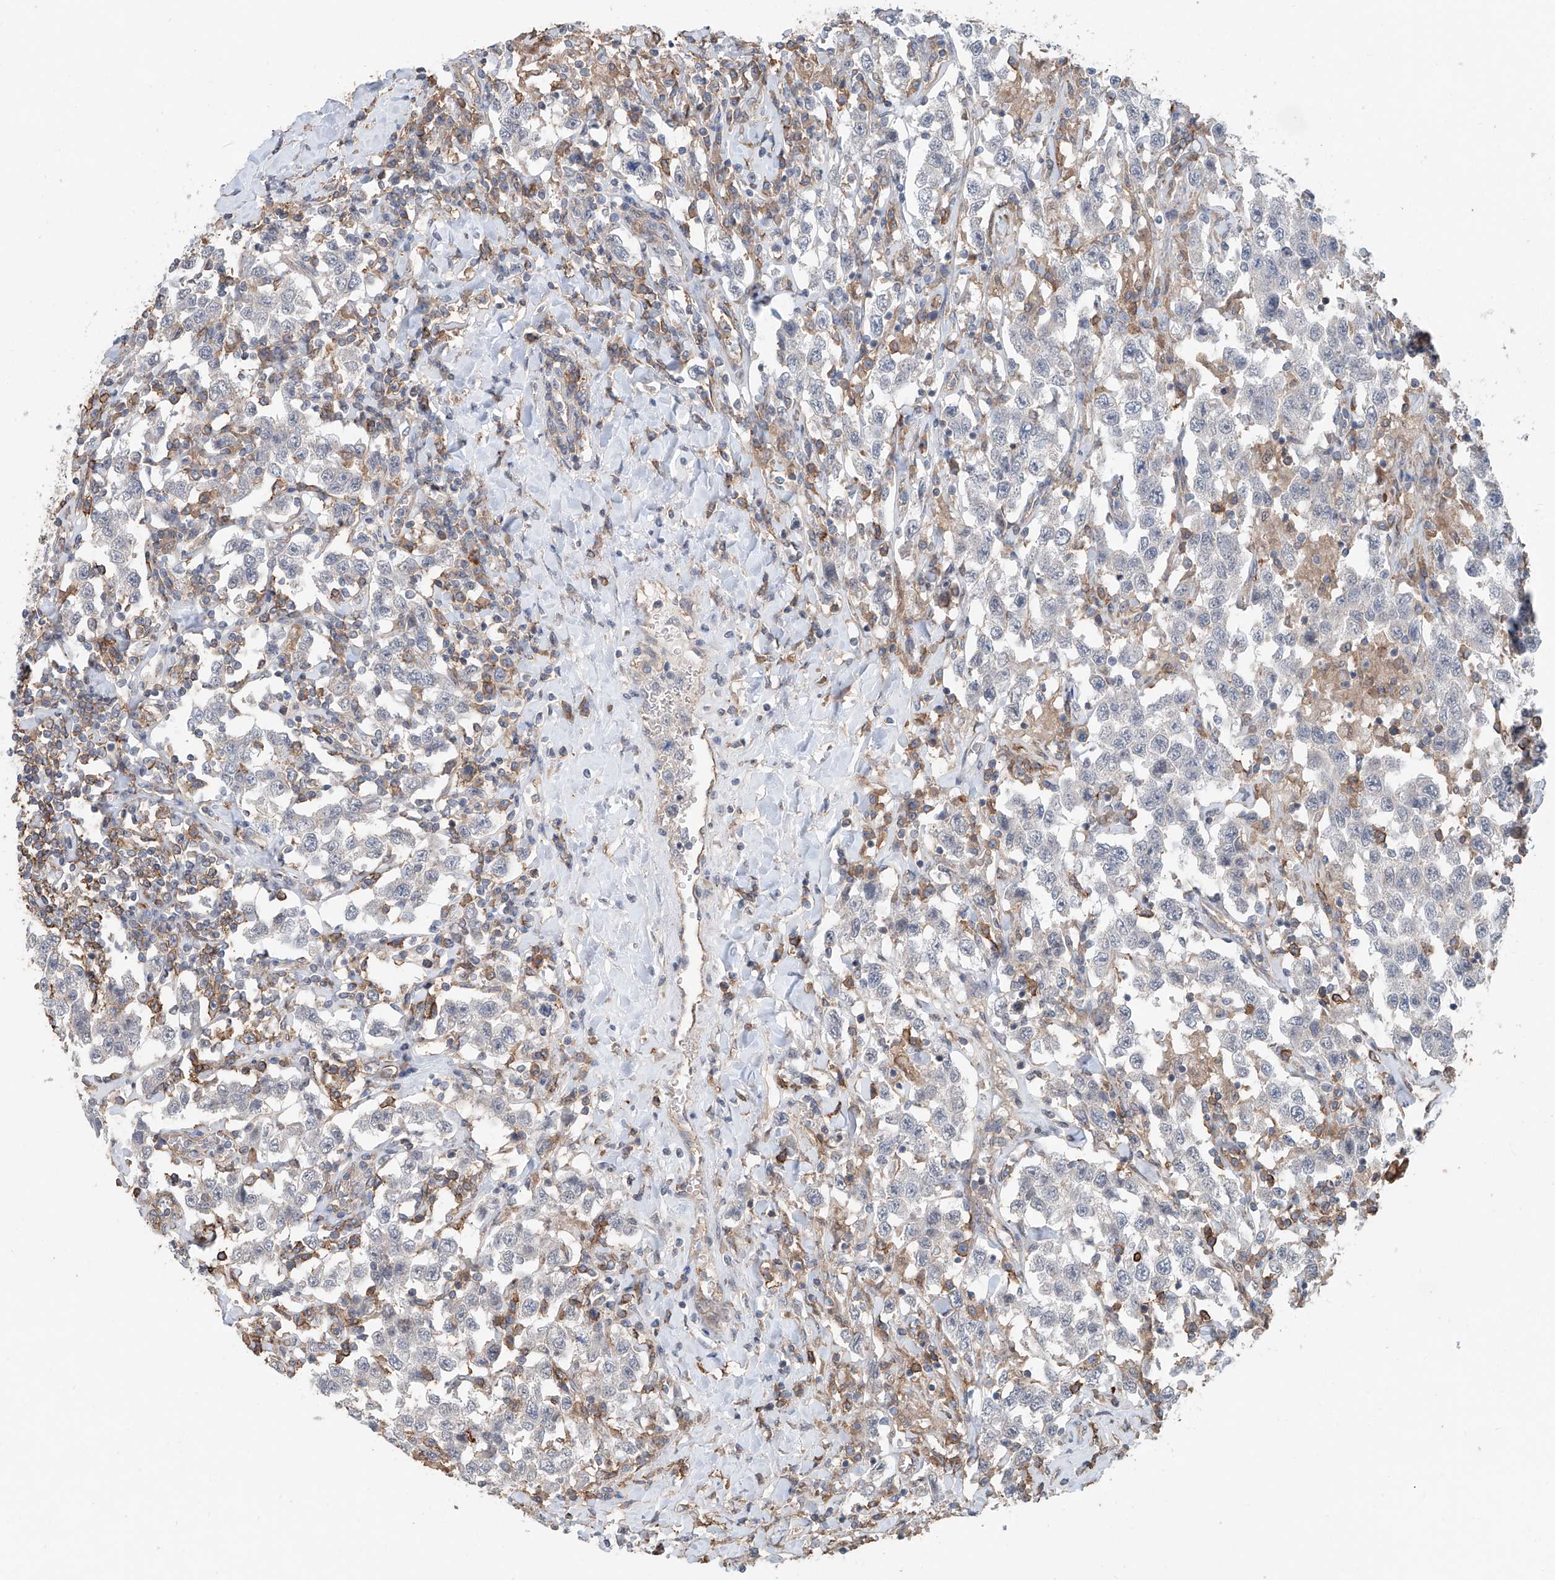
{"staining": {"intensity": "negative", "quantity": "none", "location": "none"}, "tissue": "testis cancer", "cell_type": "Tumor cells", "image_type": "cancer", "snomed": [{"axis": "morphology", "description": "Seminoma, NOS"}, {"axis": "topography", "description": "Testis"}], "caption": "A histopathology image of seminoma (testis) stained for a protein displays no brown staining in tumor cells.", "gene": "KCNK10", "patient": {"sex": "male", "age": 41}}